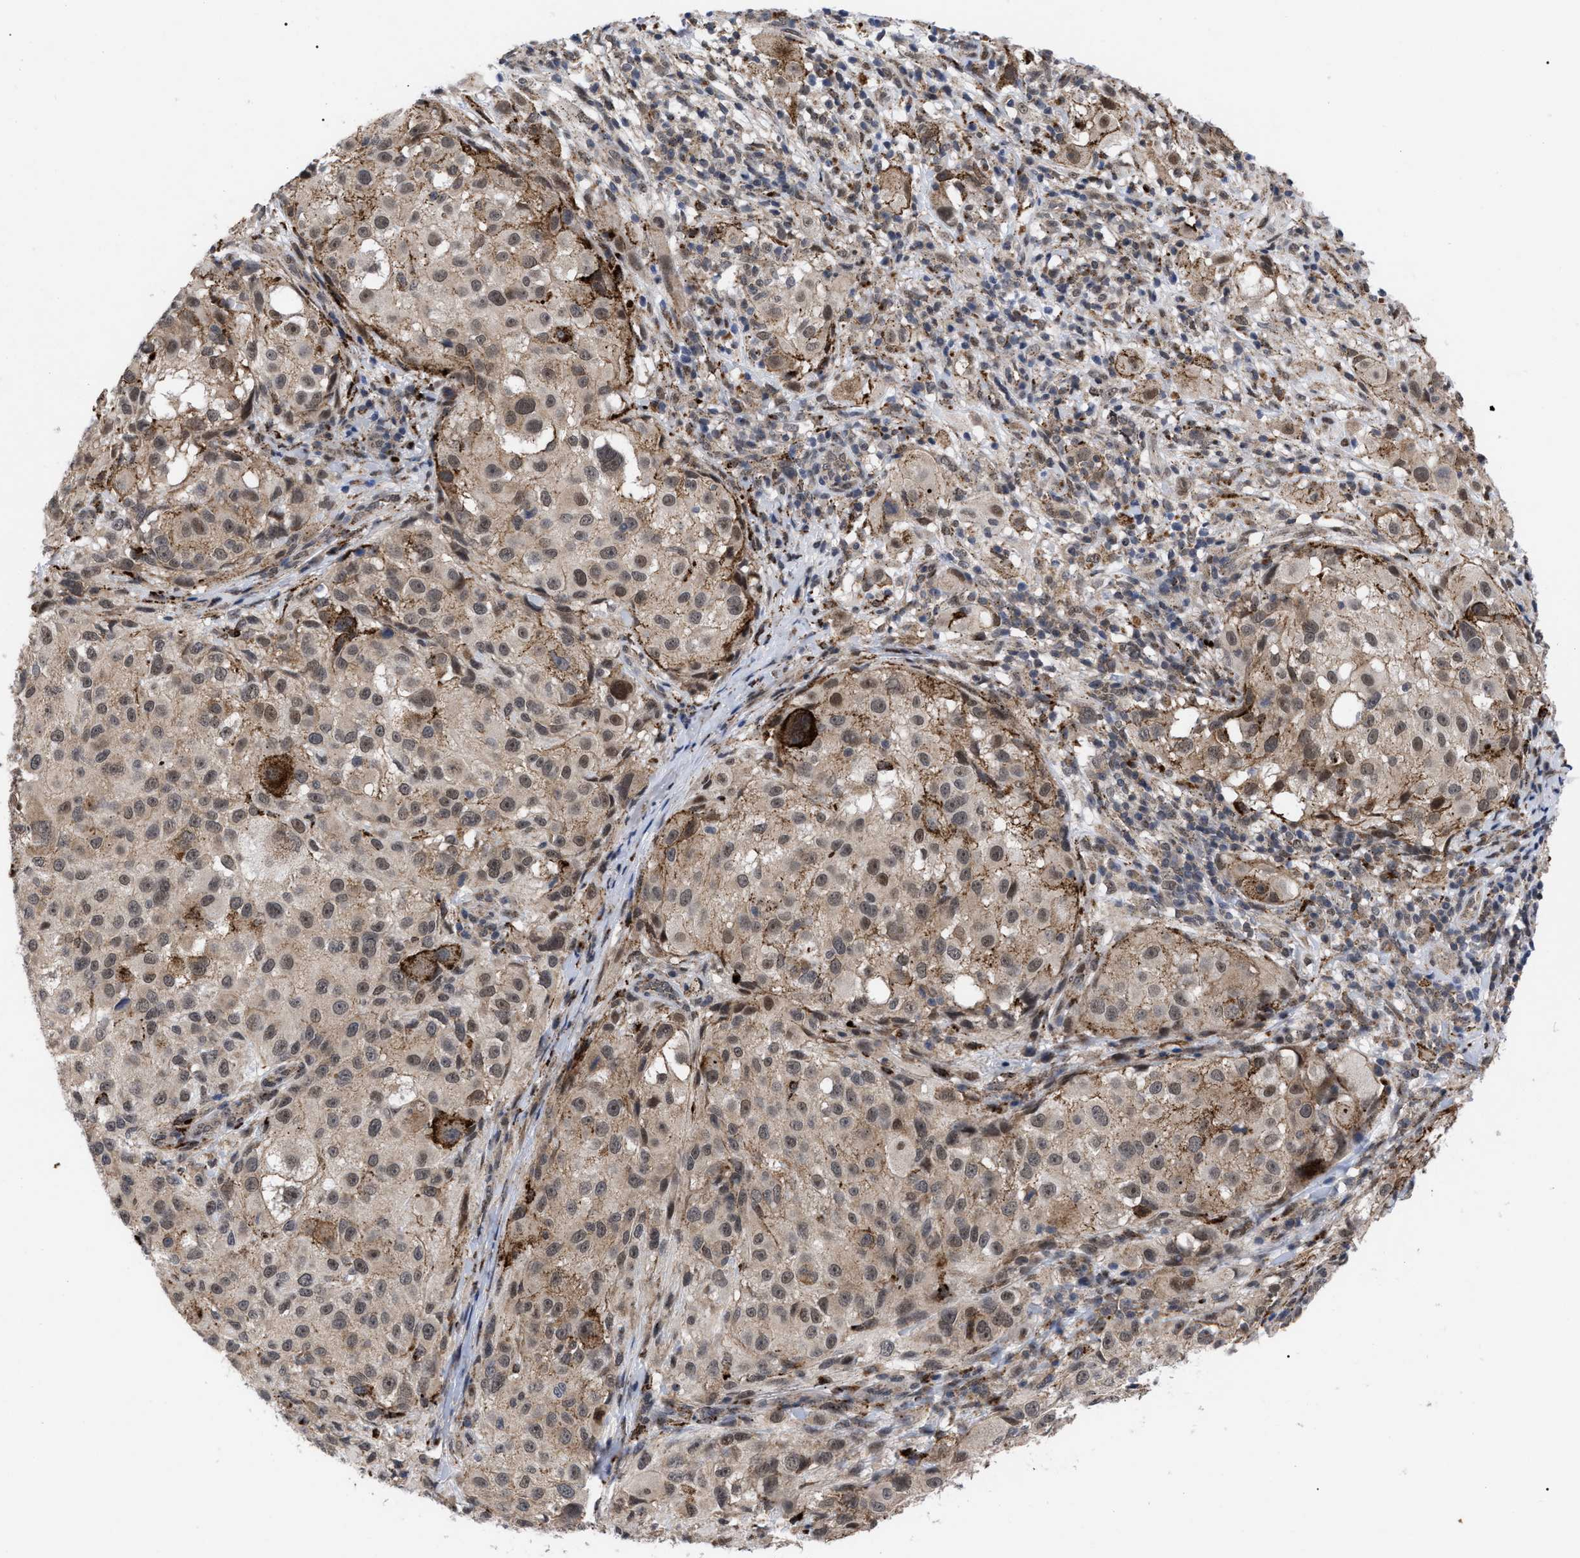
{"staining": {"intensity": "weak", "quantity": ">75%", "location": "nuclear"}, "tissue": "melanoma", "cell_type": "Tumor cells", "image_type": "cancer", "snomed": [{"axis": "morphology", "description": "Necrosis, NOS"}, {"axis": "morphology", "description": "Malignant melanoma, NOS"}, {"axis": "topography", "description": "Skin"}], "caption": "Protein expression analysis of human melanoma reveals weak nuclear staining in approximately >75% of tumor cells. (brown staining indicates protein expression, while blue staining denotes nuclei).", "gene": "UPF1", "patient": {"sex": "female", "age": 87}}